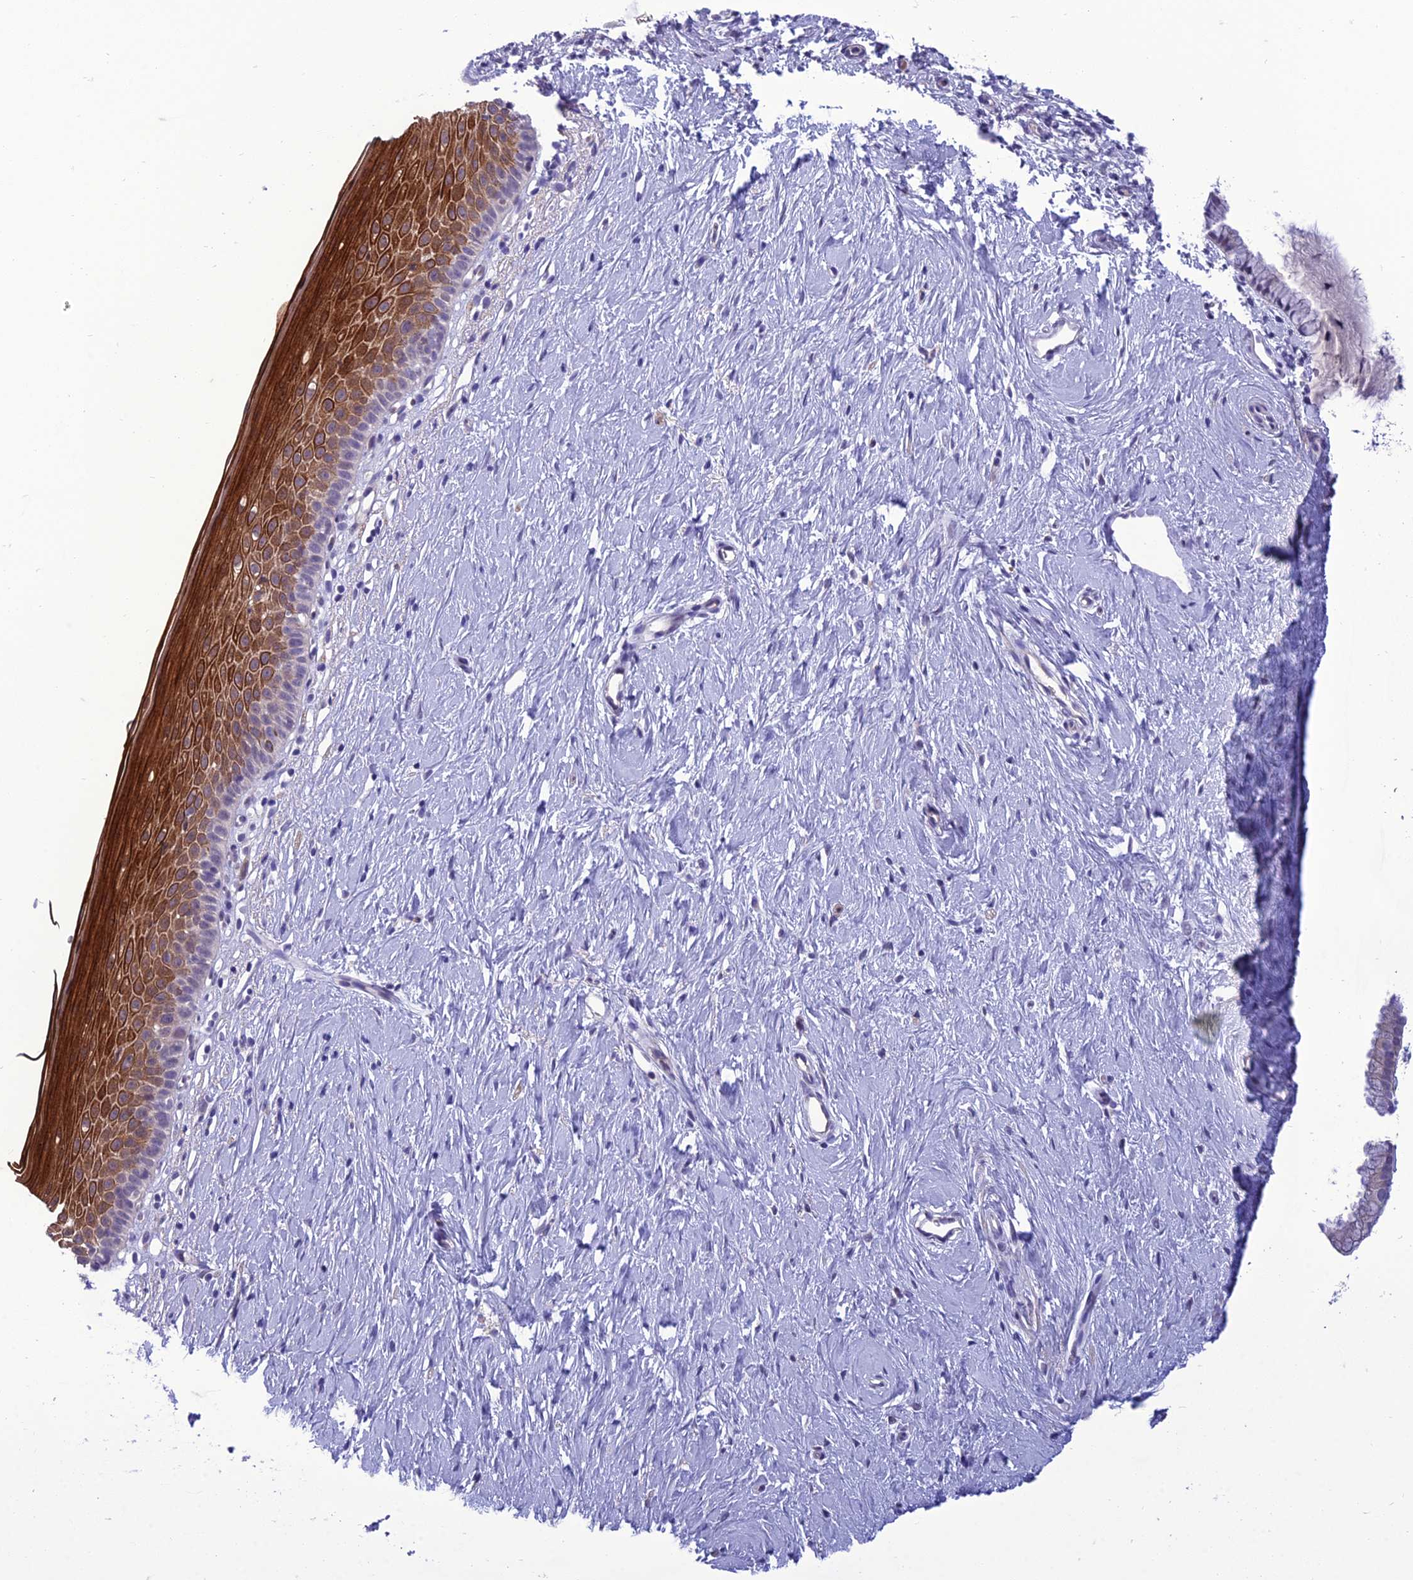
{"staining": {"intensity": "weak", "quantity": "25%-75%", "location": "cytoplasmic/membranous"}, "tissue": "cervix", "cell_type": "Glandular cells", "image_type": "normal", "snomed": [{"axis": "morphology", "description": "Normal tissue, NOS"}, {"axis": "topography", "description": "Cervix"}], "caption": "Human cervix stained with a brown dye demonstrates weak cytoplasmic/membranous positive positivity in approximately 25%-75% of glandular cells.", "gene": "ANKS4B", "patient": {"sex": "female", "age": 57}}